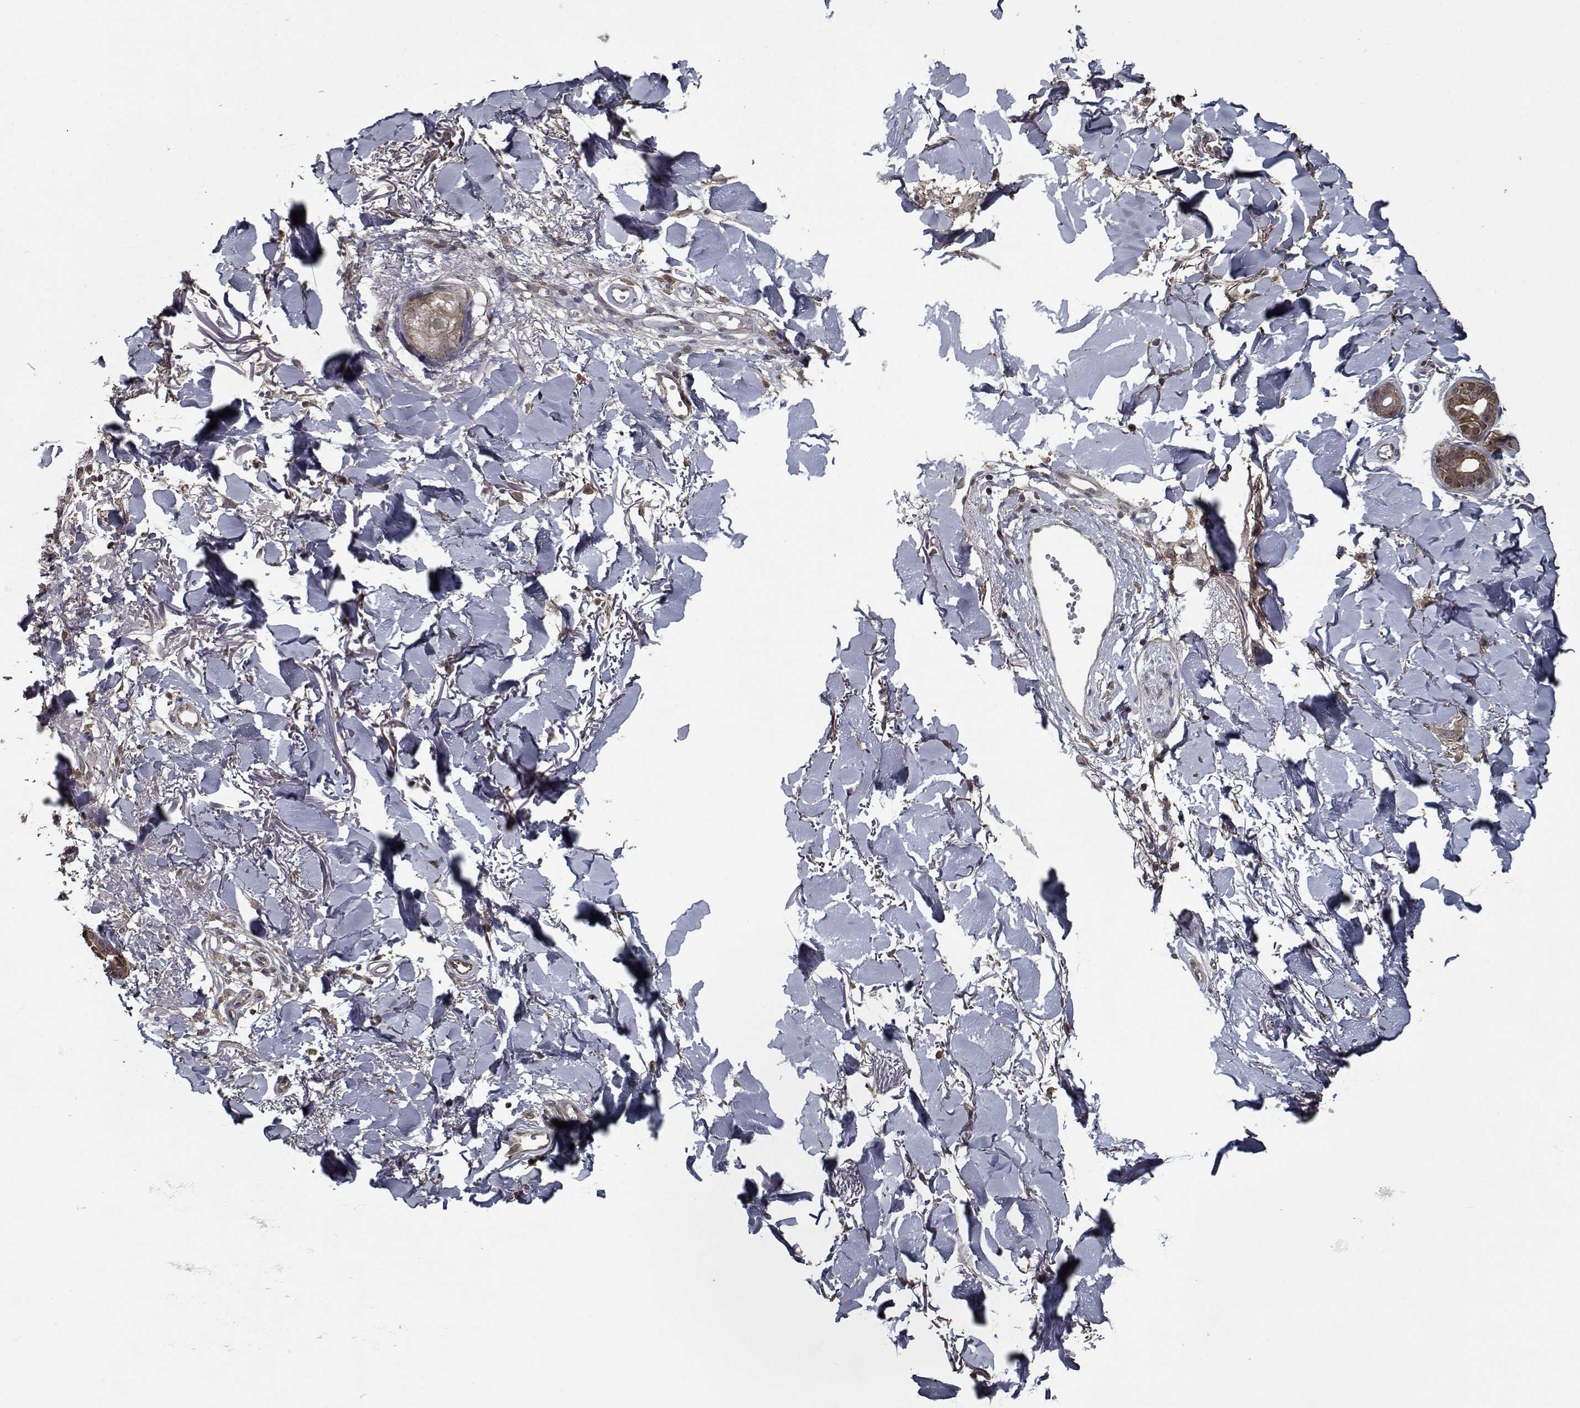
{"staining": {"intensity": "moderate", "quantity": ">75%", "location": "cytoplasmic/membranous"}, "tissue": "skin cancer", "cell_type": "Tumor cells", "image_type": "cancer", "snomed": [{"axis": "morphology", "description": "Normal tissue, NOS"}, {"axis": "morphology", "description": "Basal cell carcinoma"}, {"axis": "topography", "description": "Skin"}], "caption": "Skin cancer (basal cell carcinoma) was stained to show a protein in brown. There is medium levels of moderate cytoplasmic/membranous positivity in about >75% of tumor cells.", "gene": "NLK", "patient": {"sex": "male", "age": 84}}